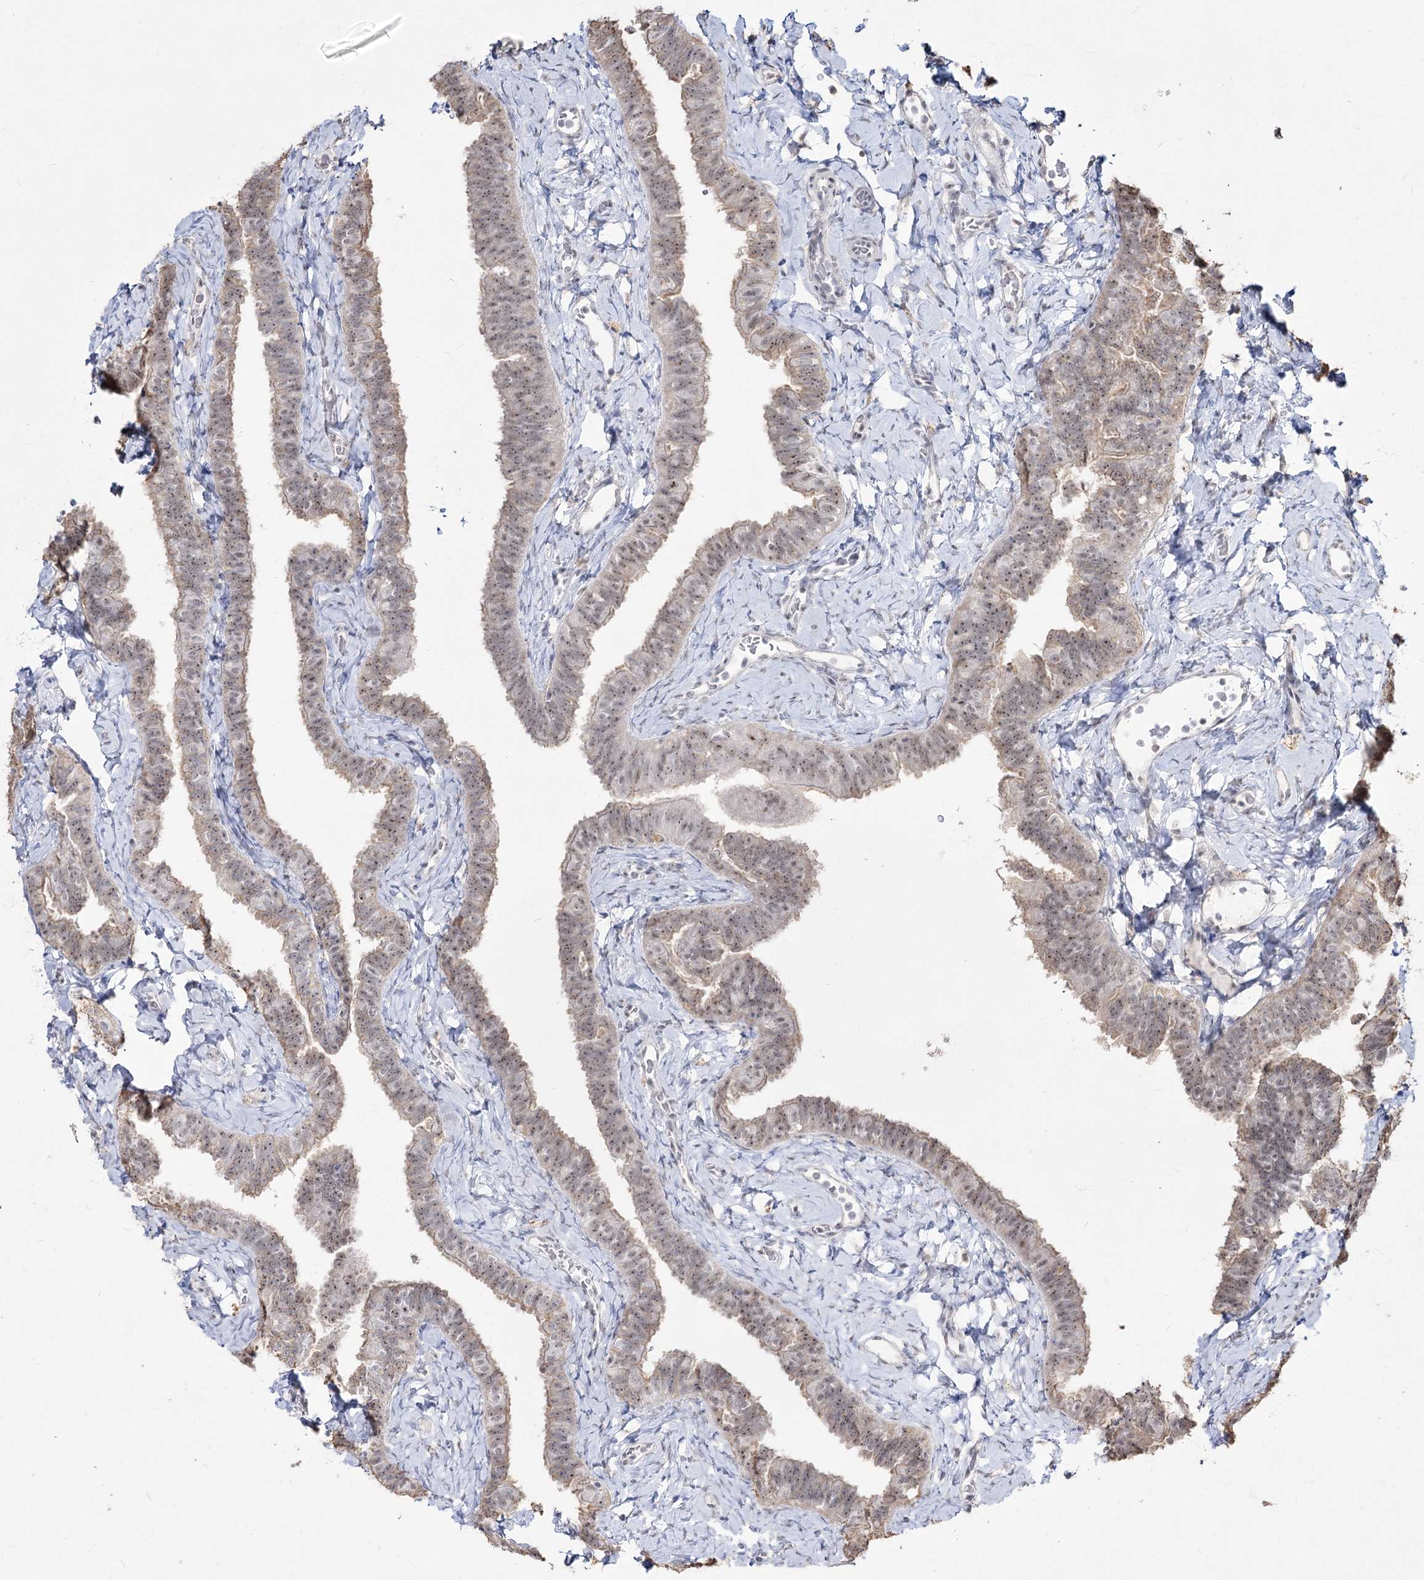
{"staining": {"intensity": "weak", "quantity": "25%-75%", "location": "nuclear"}, "tissue": "fallopian tube", "cell_type": "Glandular cells", "image_type": "normal", "snomed": [{"axis": "morphology", "description": "Normal tissue, NOS"}, {"axis": "topography", "description": "Fallopian tube"}], "caption": "This is a micrograph of IHC staining of normal fallopian tube, which shows weak staining in the nuclear of glandular cells.", "gene": "DDX50", "patient": {"sex": "female", "age": 65}}